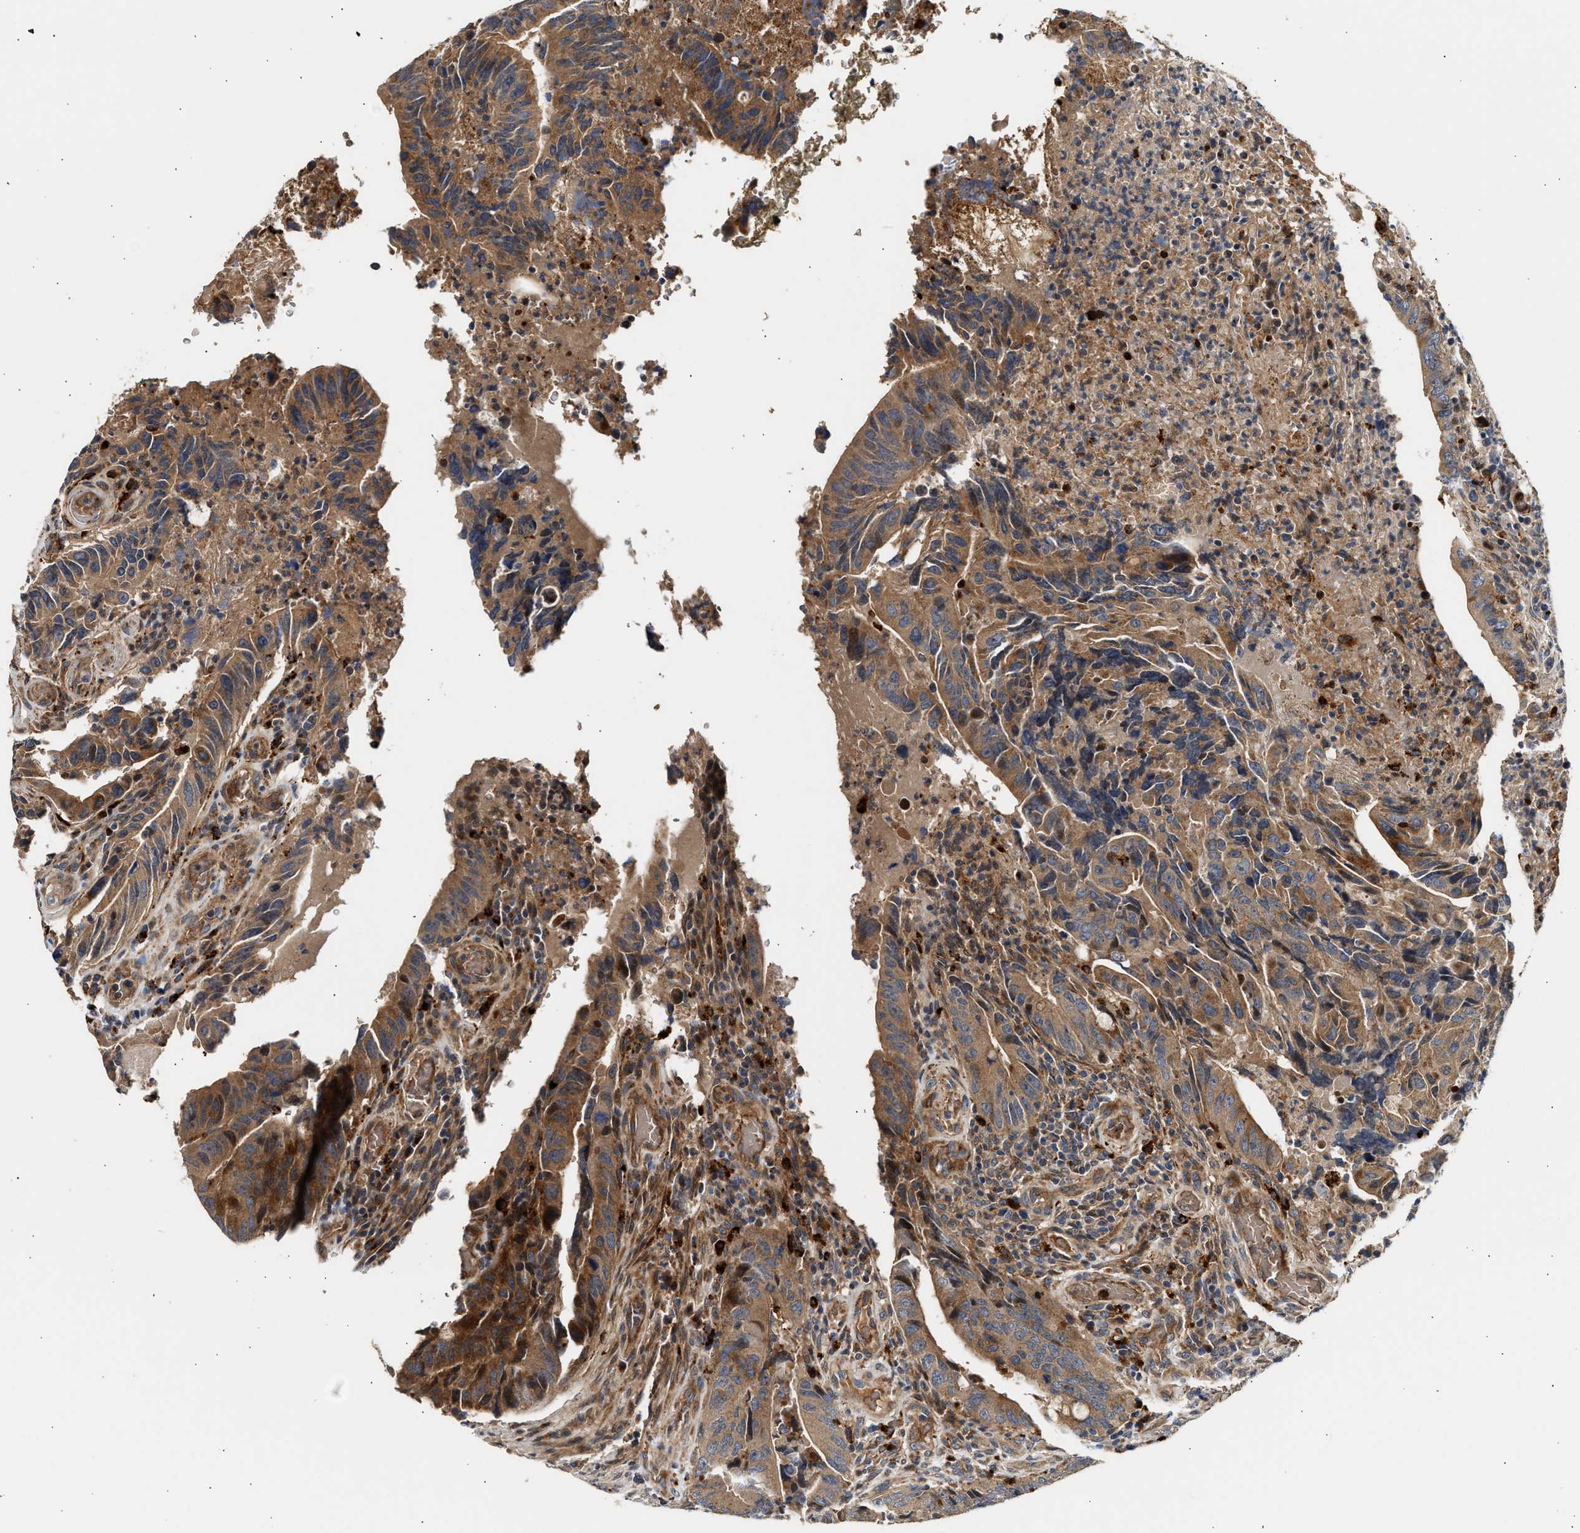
{"staining": {"intensity": "moderate", "quantity": ">75%", "location": "cytoplasmic/membranous"}, "tissue": "colorectal cancer", "cell_type": "Tumor cells", "image_type": "cancer", "snomed": [{"axis": "morphology", "description": "Normal tissue, NOS"}, {"axis": "morphology", "description": "Adenocarcinoma, NOS"}, {"axis": "topography", "description": "Colon"}], "caption": "This is an image of immunohistochemistry (IHC) staining of adenocarcinoma (colorectal), which shows moderate staining in the cytoplasmic/membranous of tumor cells.", "gene": "PLD3", "patient": {"sex": "male", "age": 56}}